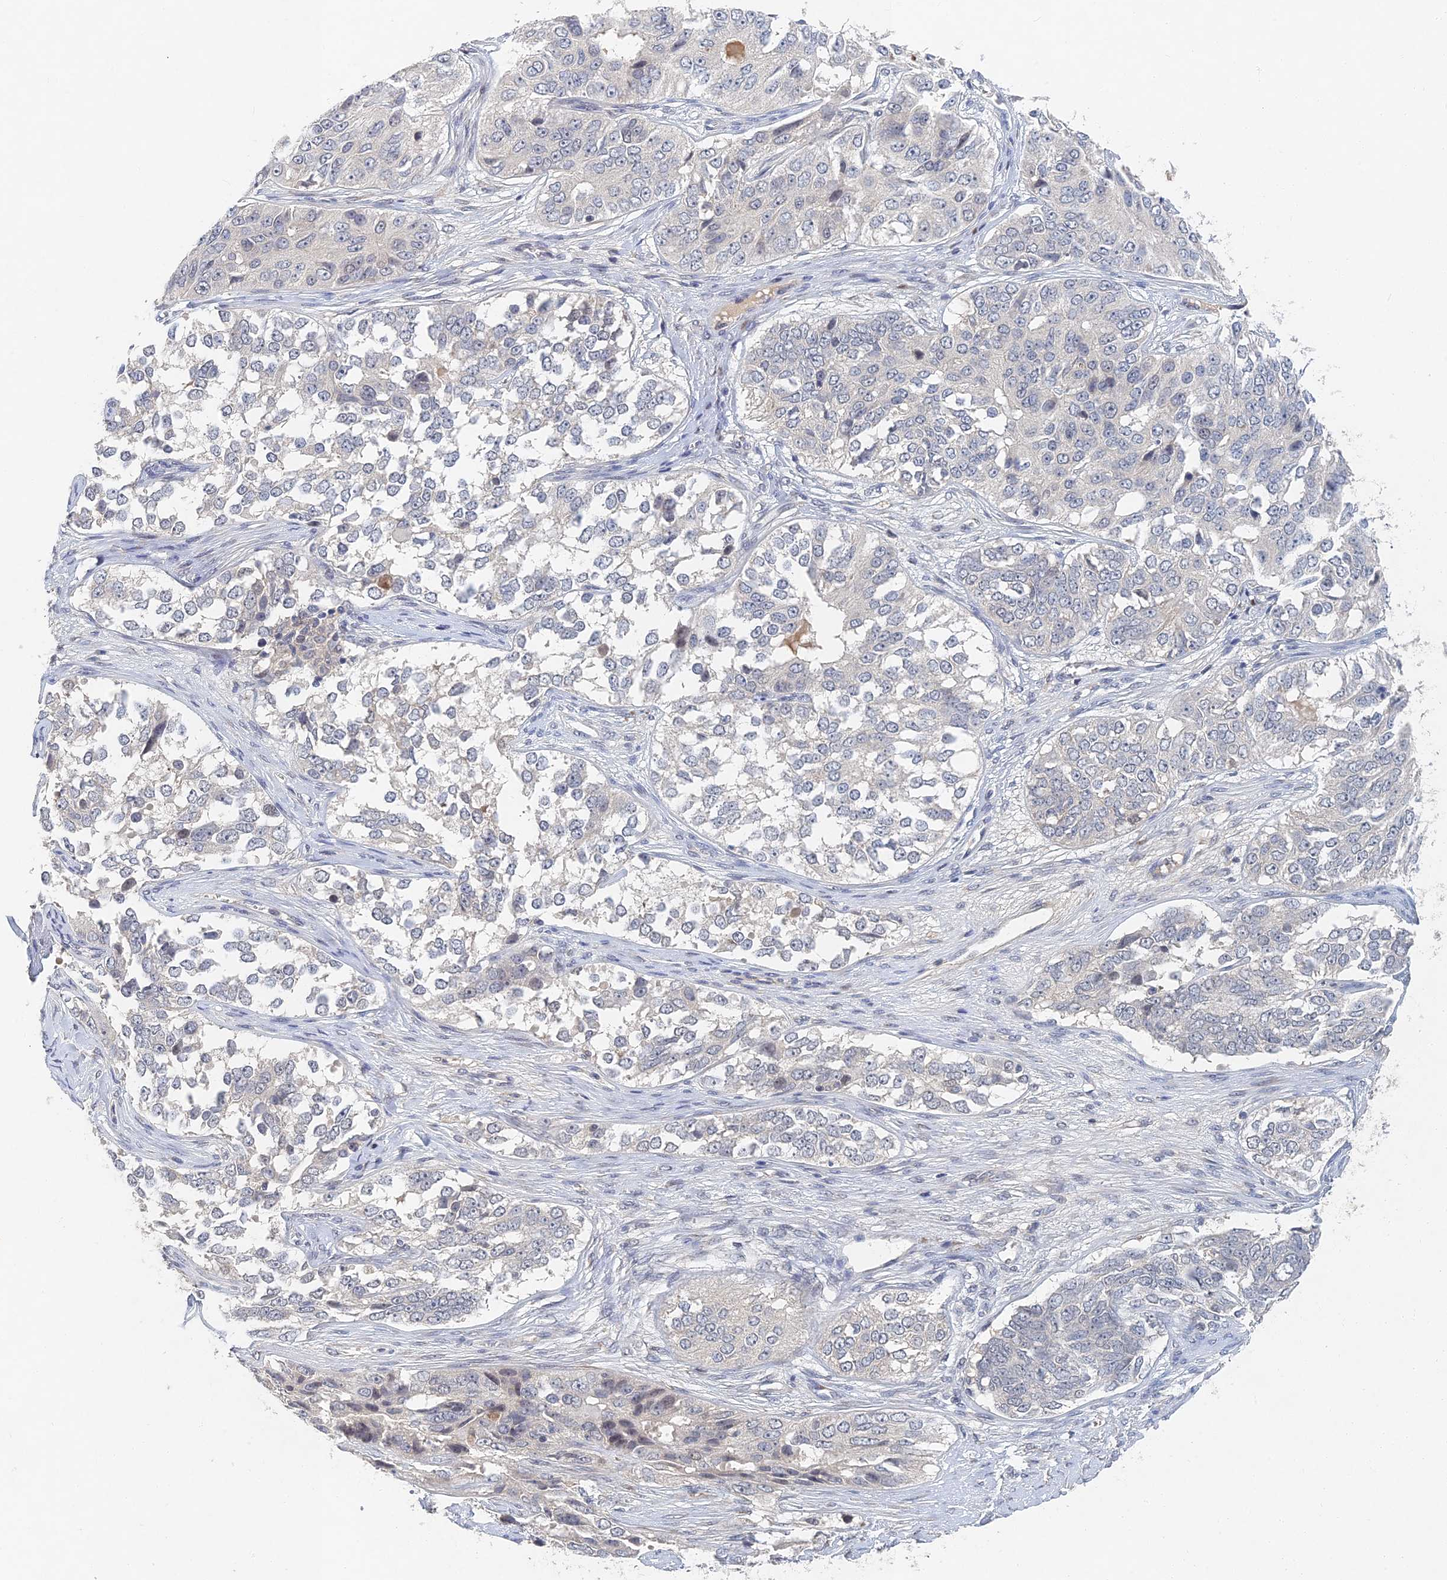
{"staining": {"intensity": "negative", "quantity": "none", "location": "none"}, "tissue": "ovarian cancer", "cell_type": "Tumor cells", "image_type": "cancer", "snomed": [{"axis": "morphology", "description": "Carcinoma, endometroid"}, {"axis": "topography", "description": "Ovary"}], "caption": "Endometroid carcinoma (ovarian) was stained to show a protein in brown. There is no significant staining in tumor cells.", "gene": "GNA15", "patient": {"sex": "female", "age": 51}}